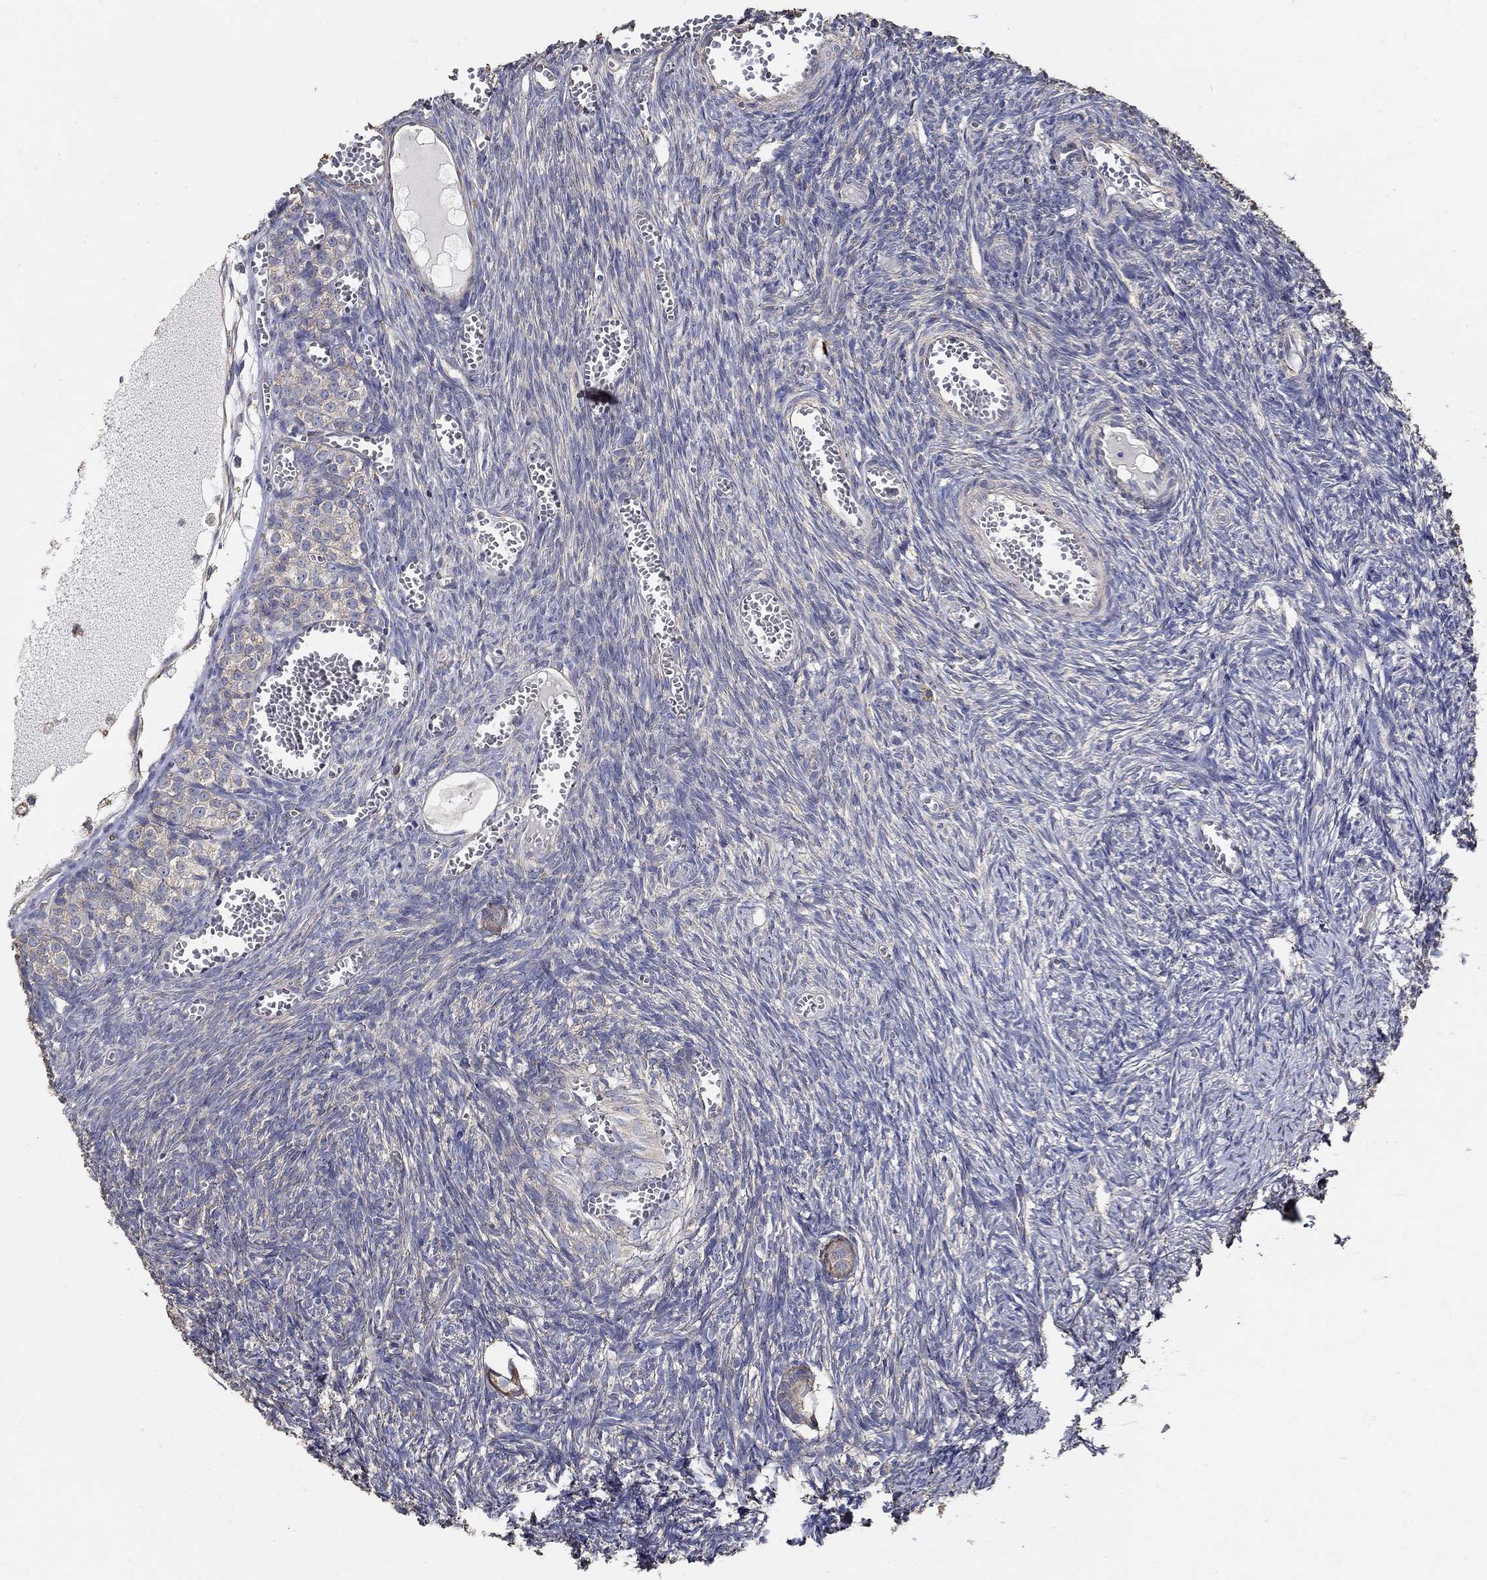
{"staining": {"intensity": "moderate", "quantity": "<25%", "location": "cytoplasmic/membranous"}, "tissue": "ovary", "cell_type": "Follicle cells", "image_type": "normal", "snomed": [{"axis": "morphology", "description": "Normal tissue, NOS"}, {"axis": "topography", "description": "Ovary"}], "caption": "Brown immunohistochemical staining in unremarkable human ovary exhibits moderate cytoplasmic/membranous expression in approximately <25% of follicle cells. (DAB IHC with brightfield microscopy, high magnification).", "gene": "EMILIN3", "patient": {"sex": "female", "age": 43}}